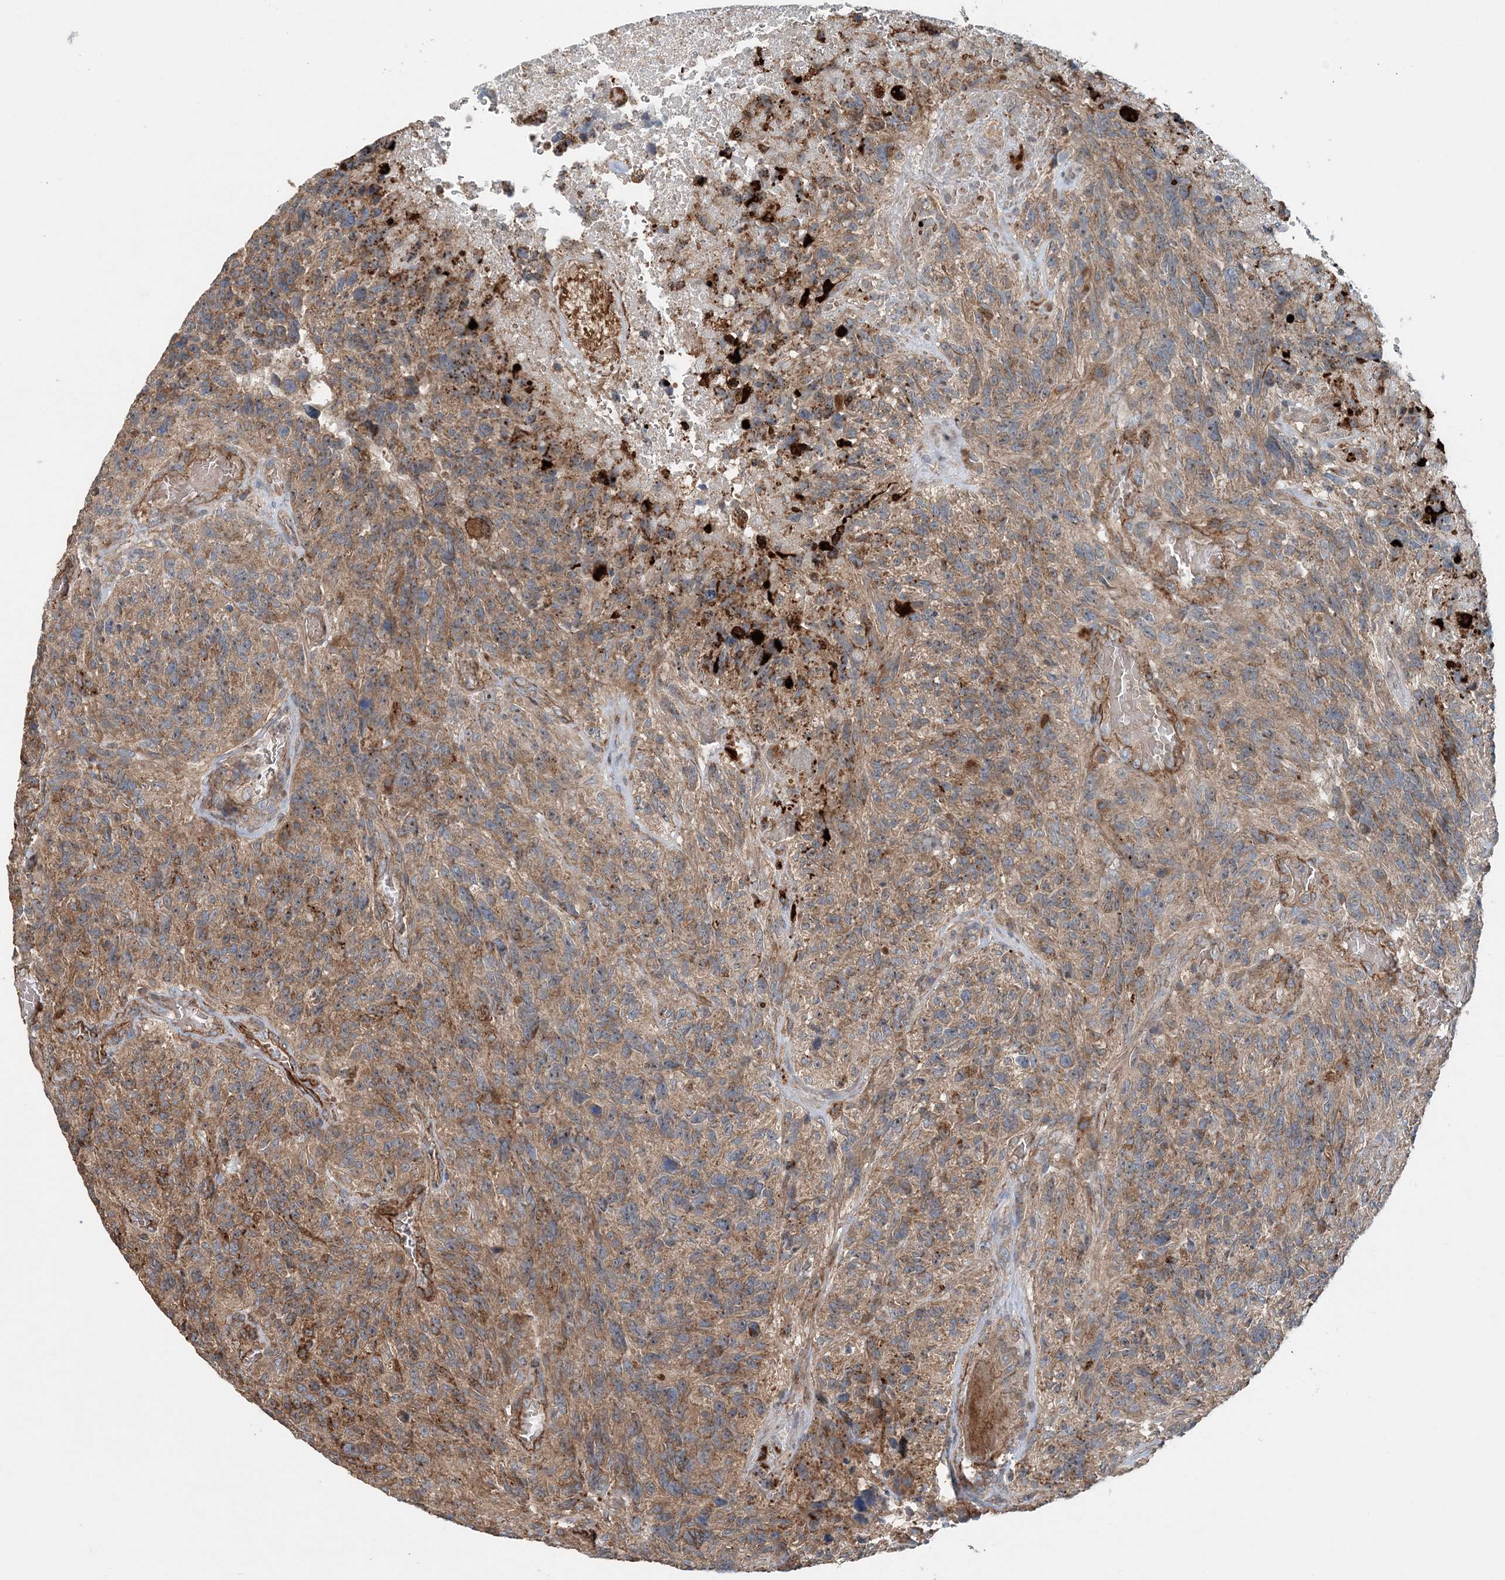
{"staining": {"intensity": "moderate", "quantity": ">75%", "location": "cytoplasmic/membranous"}, "tissue": "glioma", "cell_type": "Tumor cells", "image_type": "cancer", "snomed": [{"axis": "morphology", "description": "Glioma, malignant, High grade"}, {"axis": "topography", "description": "Brain"}], "caption": "Immunohistochemistry photomicrograph of glioma stained for a protein (brown), which shows medium levels of moderate cytoplasmic/membranous staining in approximately >75% of tumor cells.", "gene": "TTI1", "patient": {"sex": "male", "age": 69}}